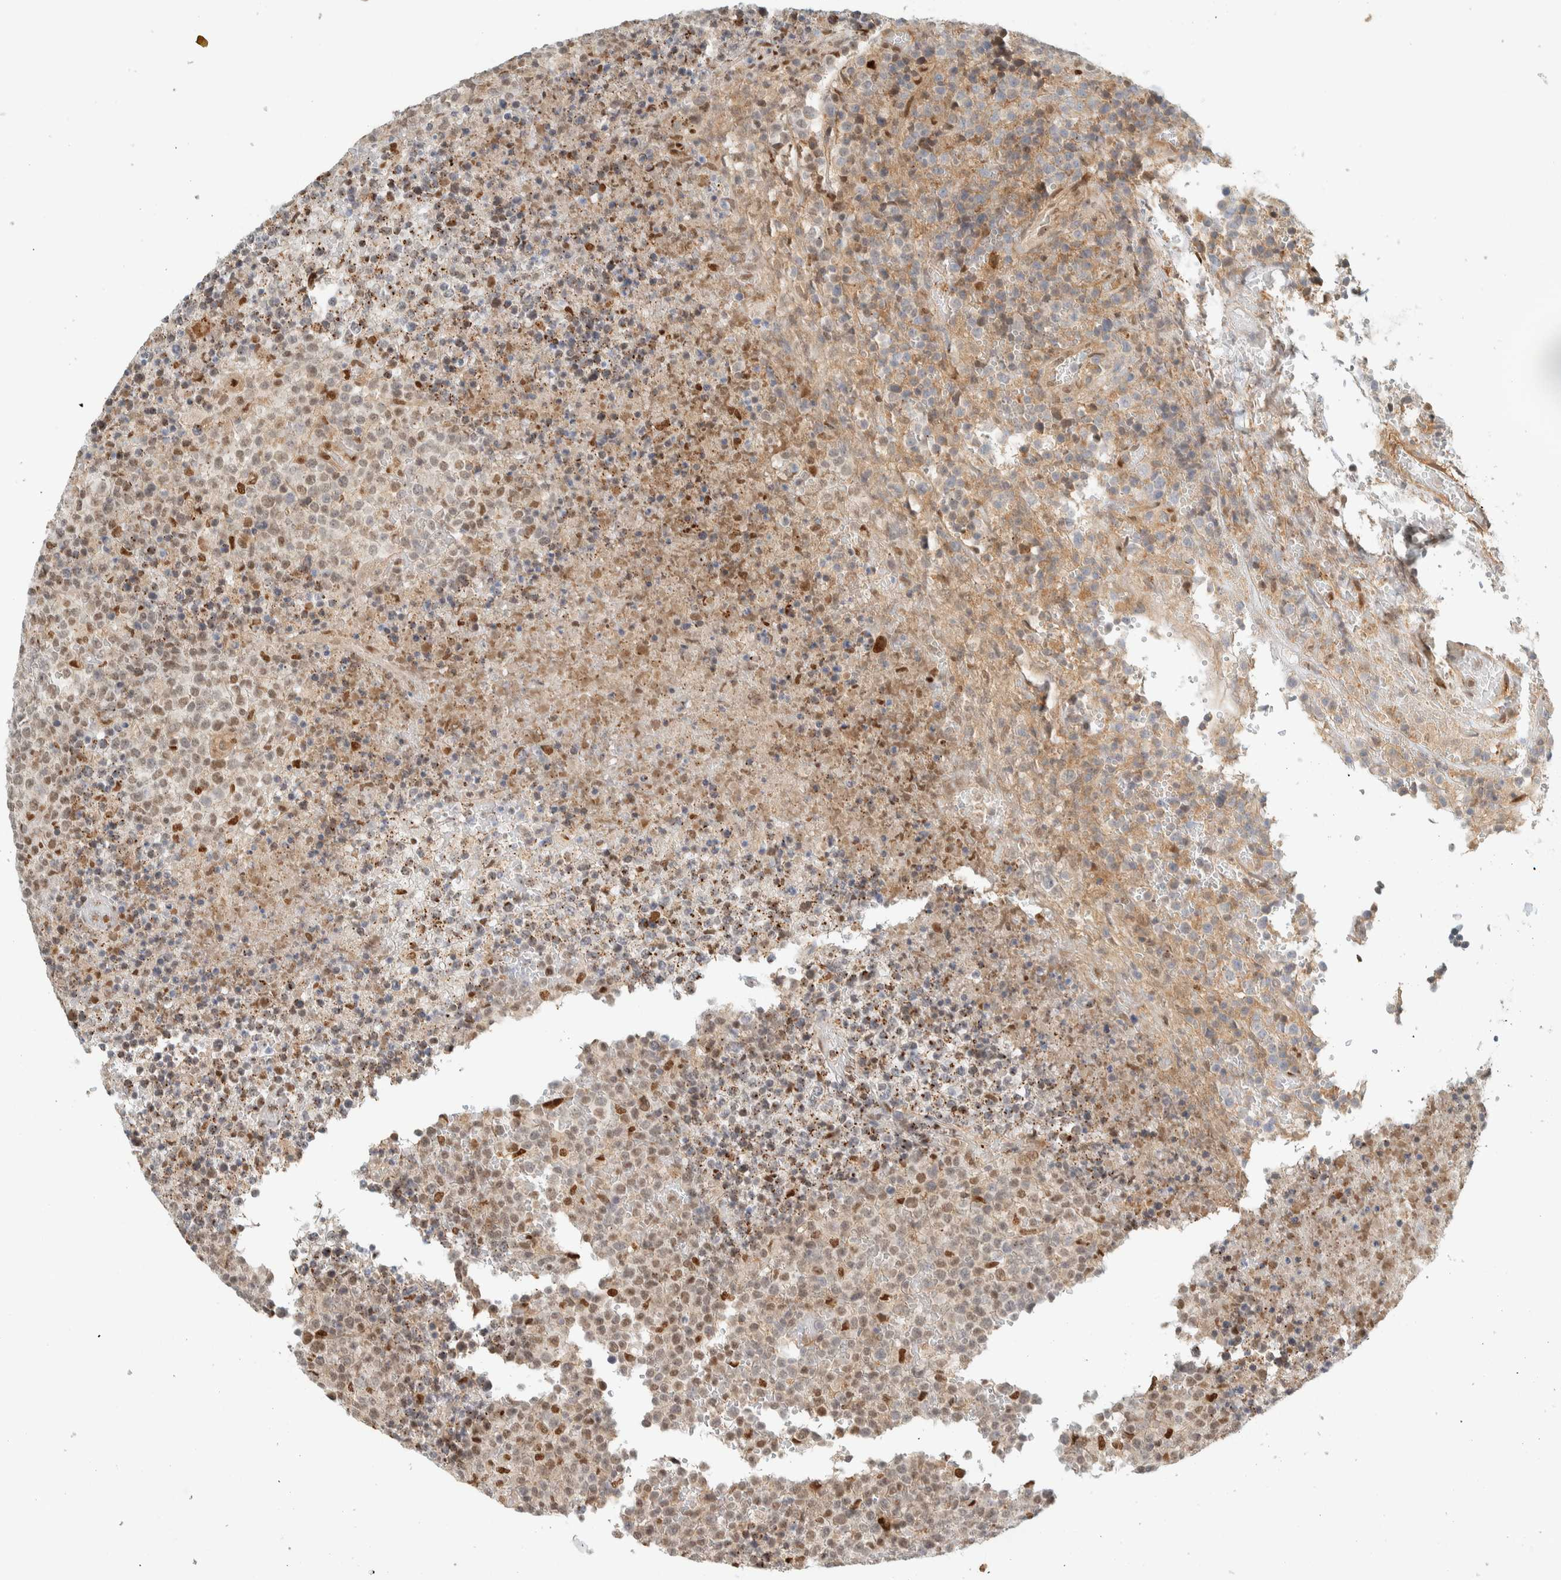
{"staining": {"intensity": "weak", "quantity": "25%-75%", "location": "cytoplasmic/membranous,nuclear"}, "tissue": "lymphoma", "cell_type": "Tumor cells", "image_type": "cancer", "snomed": [{"axis": "morphology", "description": "Malignant lymphoma, non-Hodgkin's type, High grade"}, {"axis": "topography", "description": "Lymph node"}], "caption": "DAB immunohistochemical staining of lymphoma demonstrates weak cytoplasmic/membranous and nuclear protein positivity in about 25%-75% of tumor cells.", "gene": "TFE3", "patient": {"sex": "male", "age": 13}}